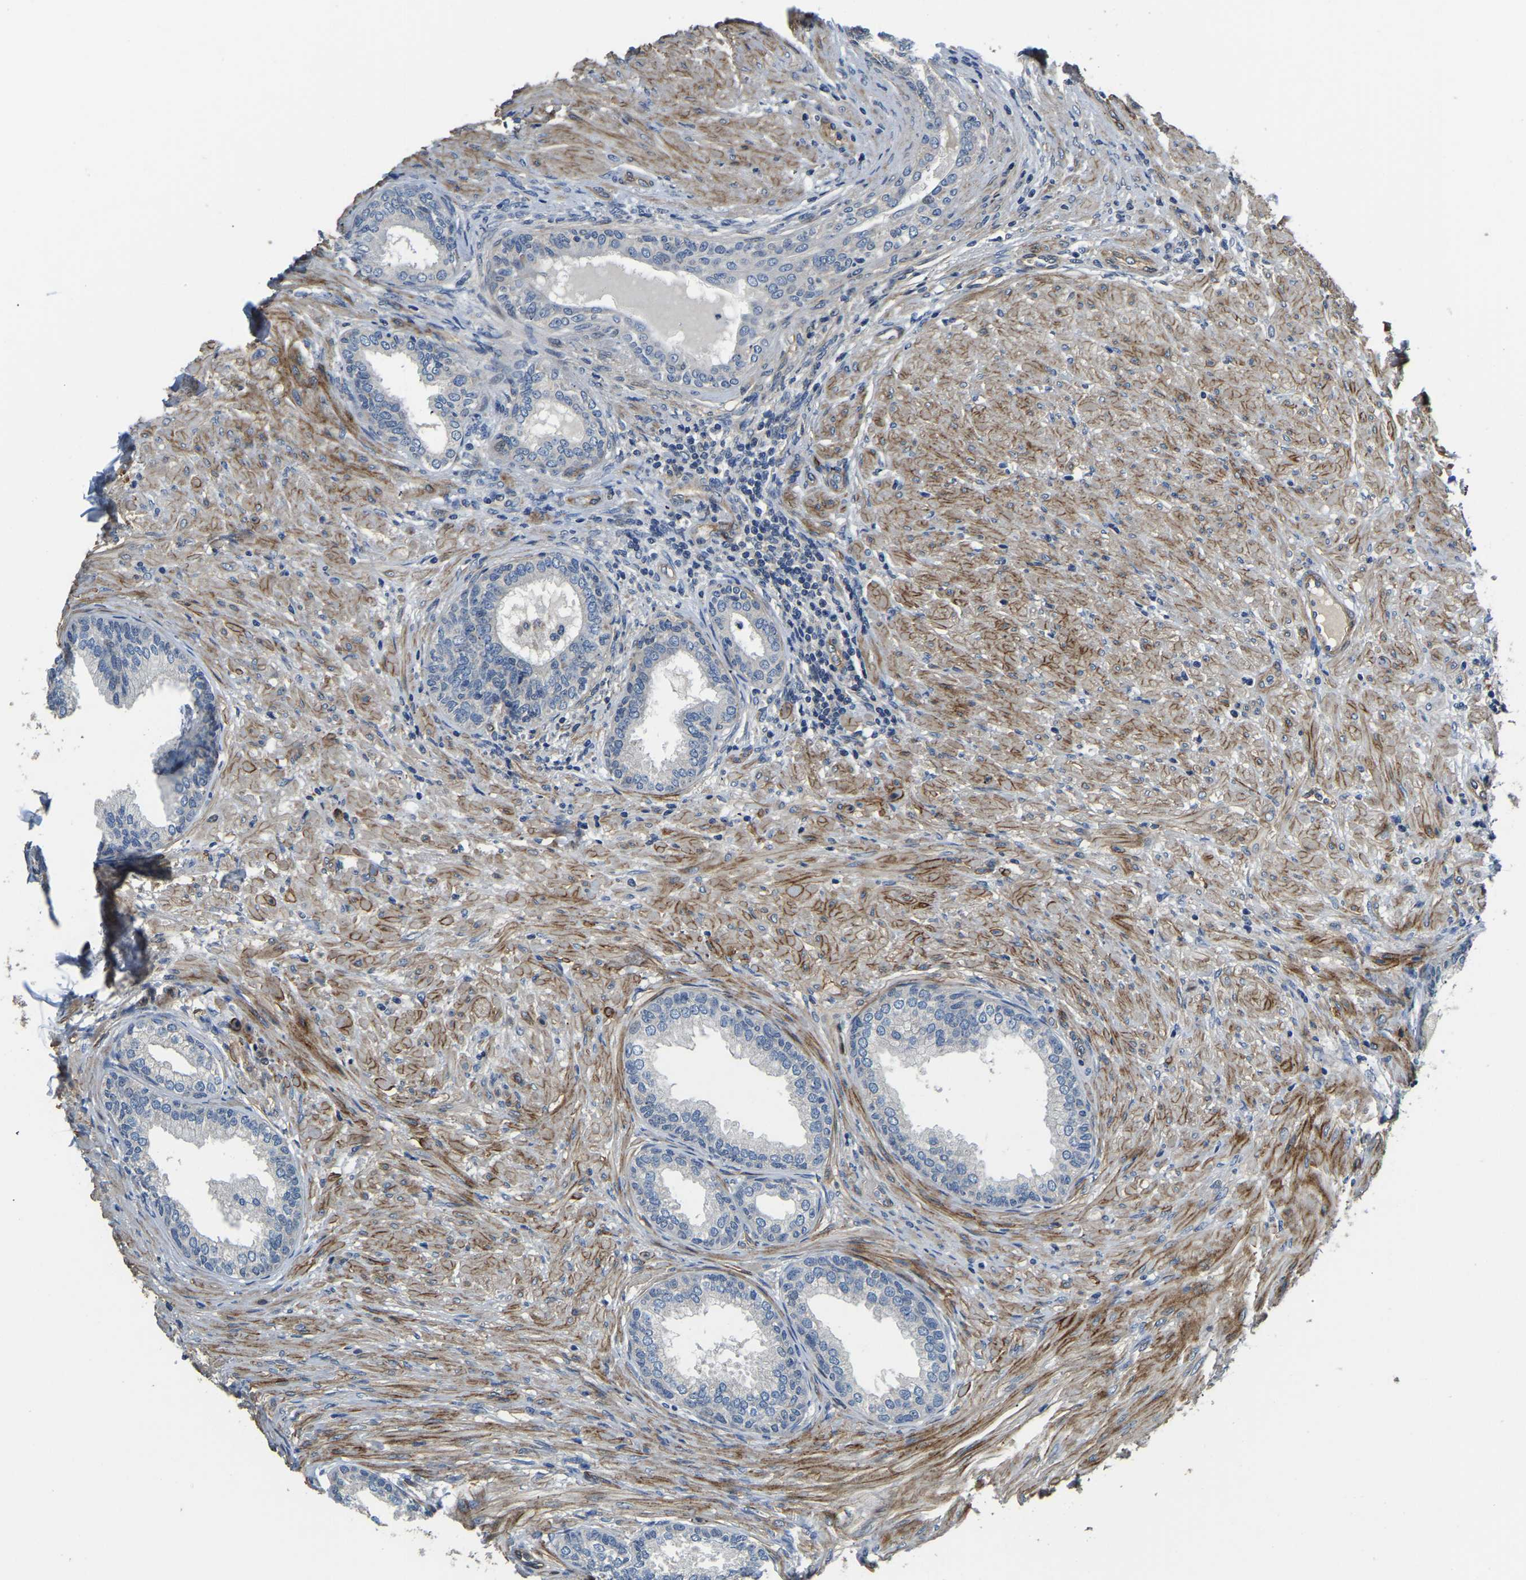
{"staining": {"intensity": "negative", "quantity": "none", "location": "none"}, "tissue": "prostate", "cell_type": "Glandular cells", "image_type": "normal", "snomed": [{"axis": "morphology", "description": "Normal tissue, NOS"}, {"axis": "topography", "description": "Prostate"}], "caption": "There is no significant staining in glandular cells of prostate. (Stains: DAB (3,3'-diaminobenzidine) immunohistochemistry with hematoxylin counter stain, Microscopy: brightfield microscopy at high magnification).", "gene": "RNF39", "patient": {"sex": "male", "age": 76}}